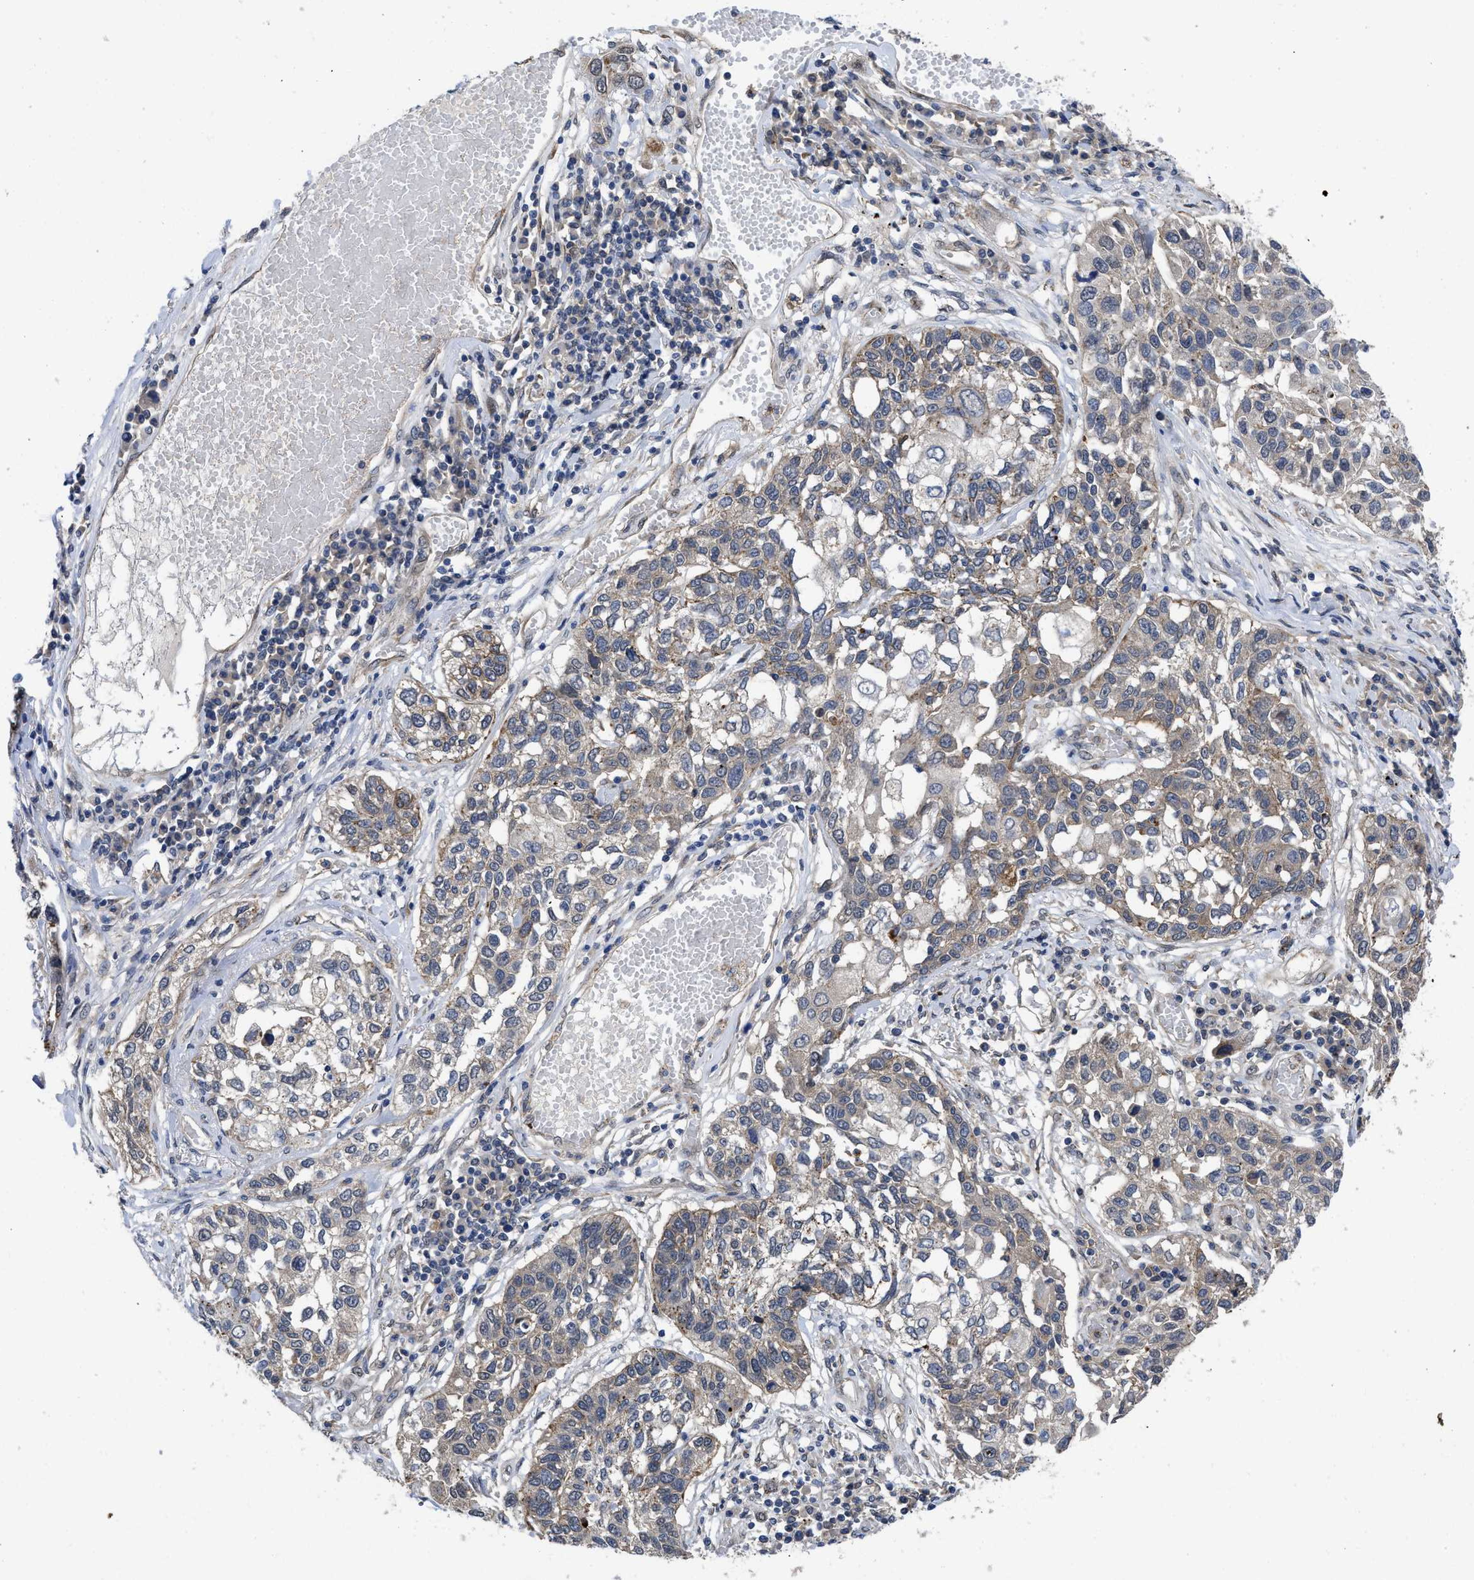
{"staining": {"intensity": "weak", "quantity": "<25%", "location": "cytoplasmic/membranous"}, "tissue": "lung cancer", "cell_type": "Tumor cells", "image_type": "cancer", "snomed": [{"axis": "morphology", "description": "Squamous cell carcinoma, NOS"}, {"axis": "topography", "description": "Lung"}], "caption": "Tumor cells show no significant protein positivity in lung cancer. The staining is performed using DAB (3,3'-diaminobenzidine) brown chromogen with nuclei counter-stained in using hematoxylin.", "gene": "PKD2", "patient": {"sex": "male", "age": 71}}